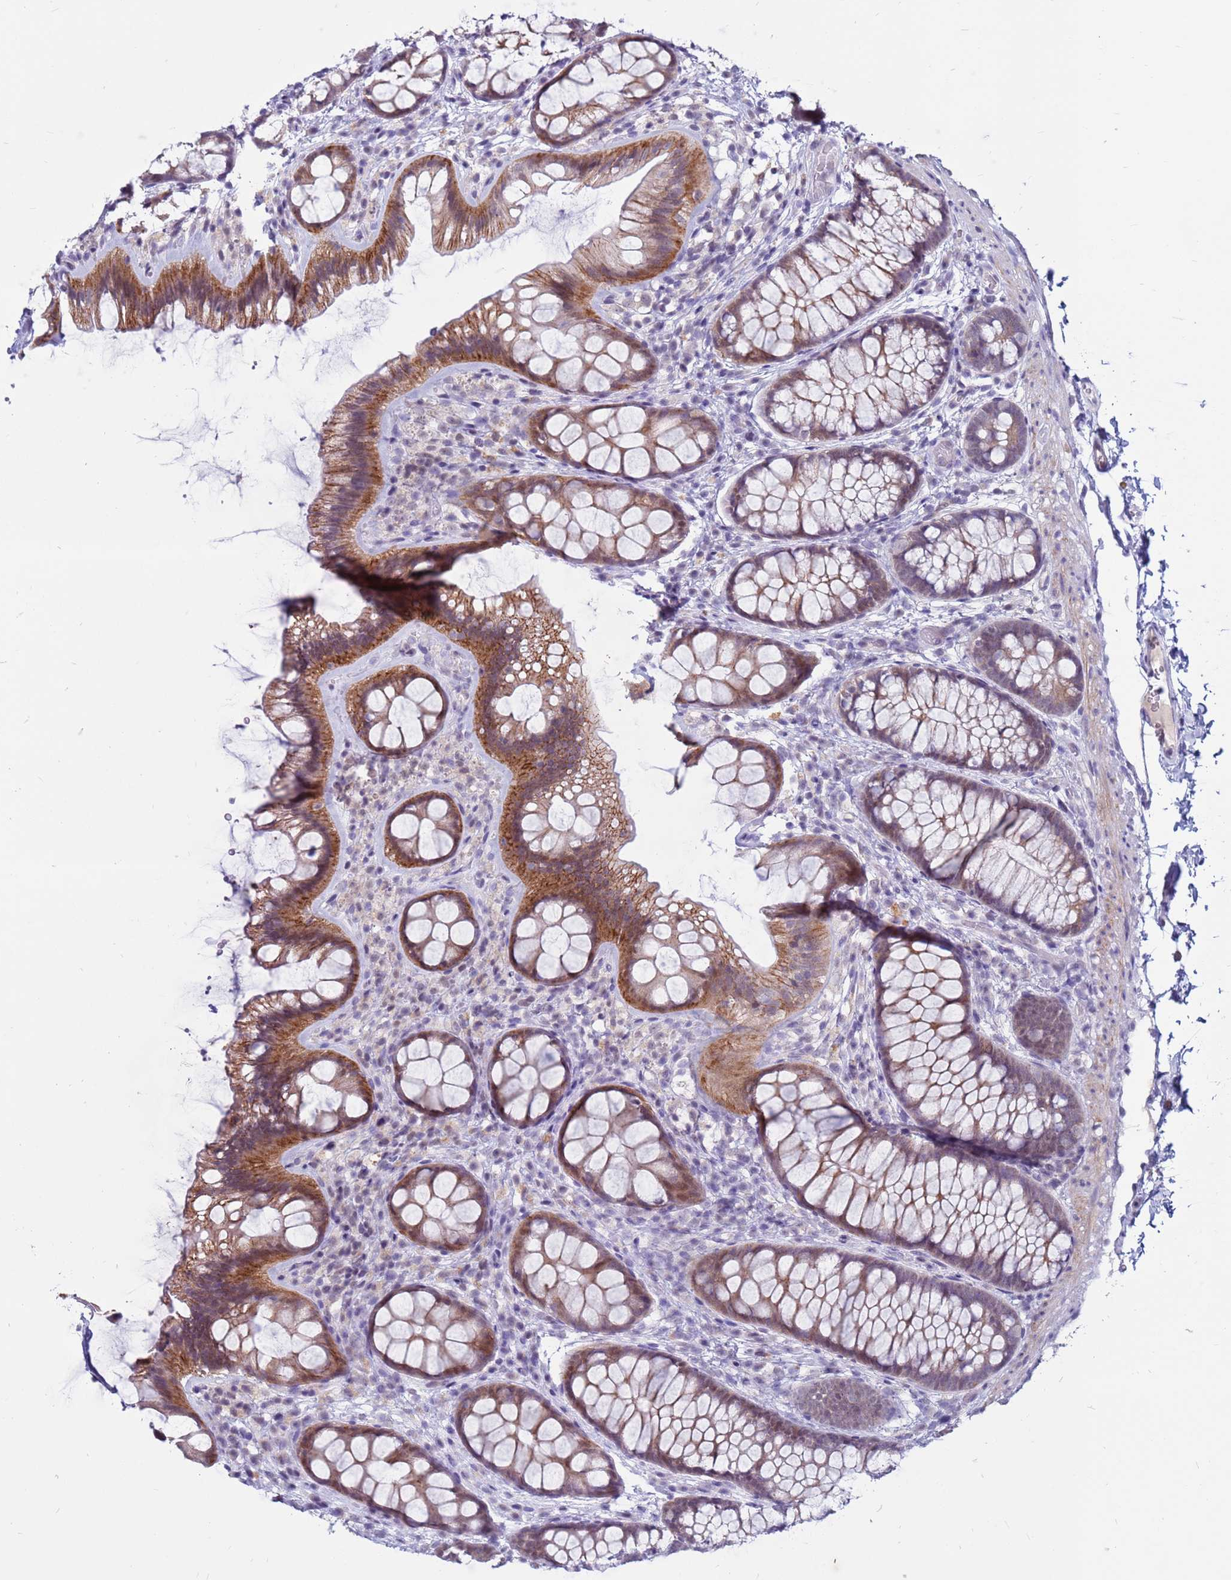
{"staining": {"intensity": "negative", "quantity": "none", "location": "none"}, "tissue": "colon", "cell_type": "Endothelial cells", "image_type": "normal", "snomed": [{"axis": "morphology", "description": "Normal tissue, NOS"}, {"axis": "topography", "description": "Colon"}], "caption": "Endothelial cells show no significant protein positivity in unremarkable colon.", "gene": "CDK2AP2", "patient": {"sex": "male", "age": 46}}